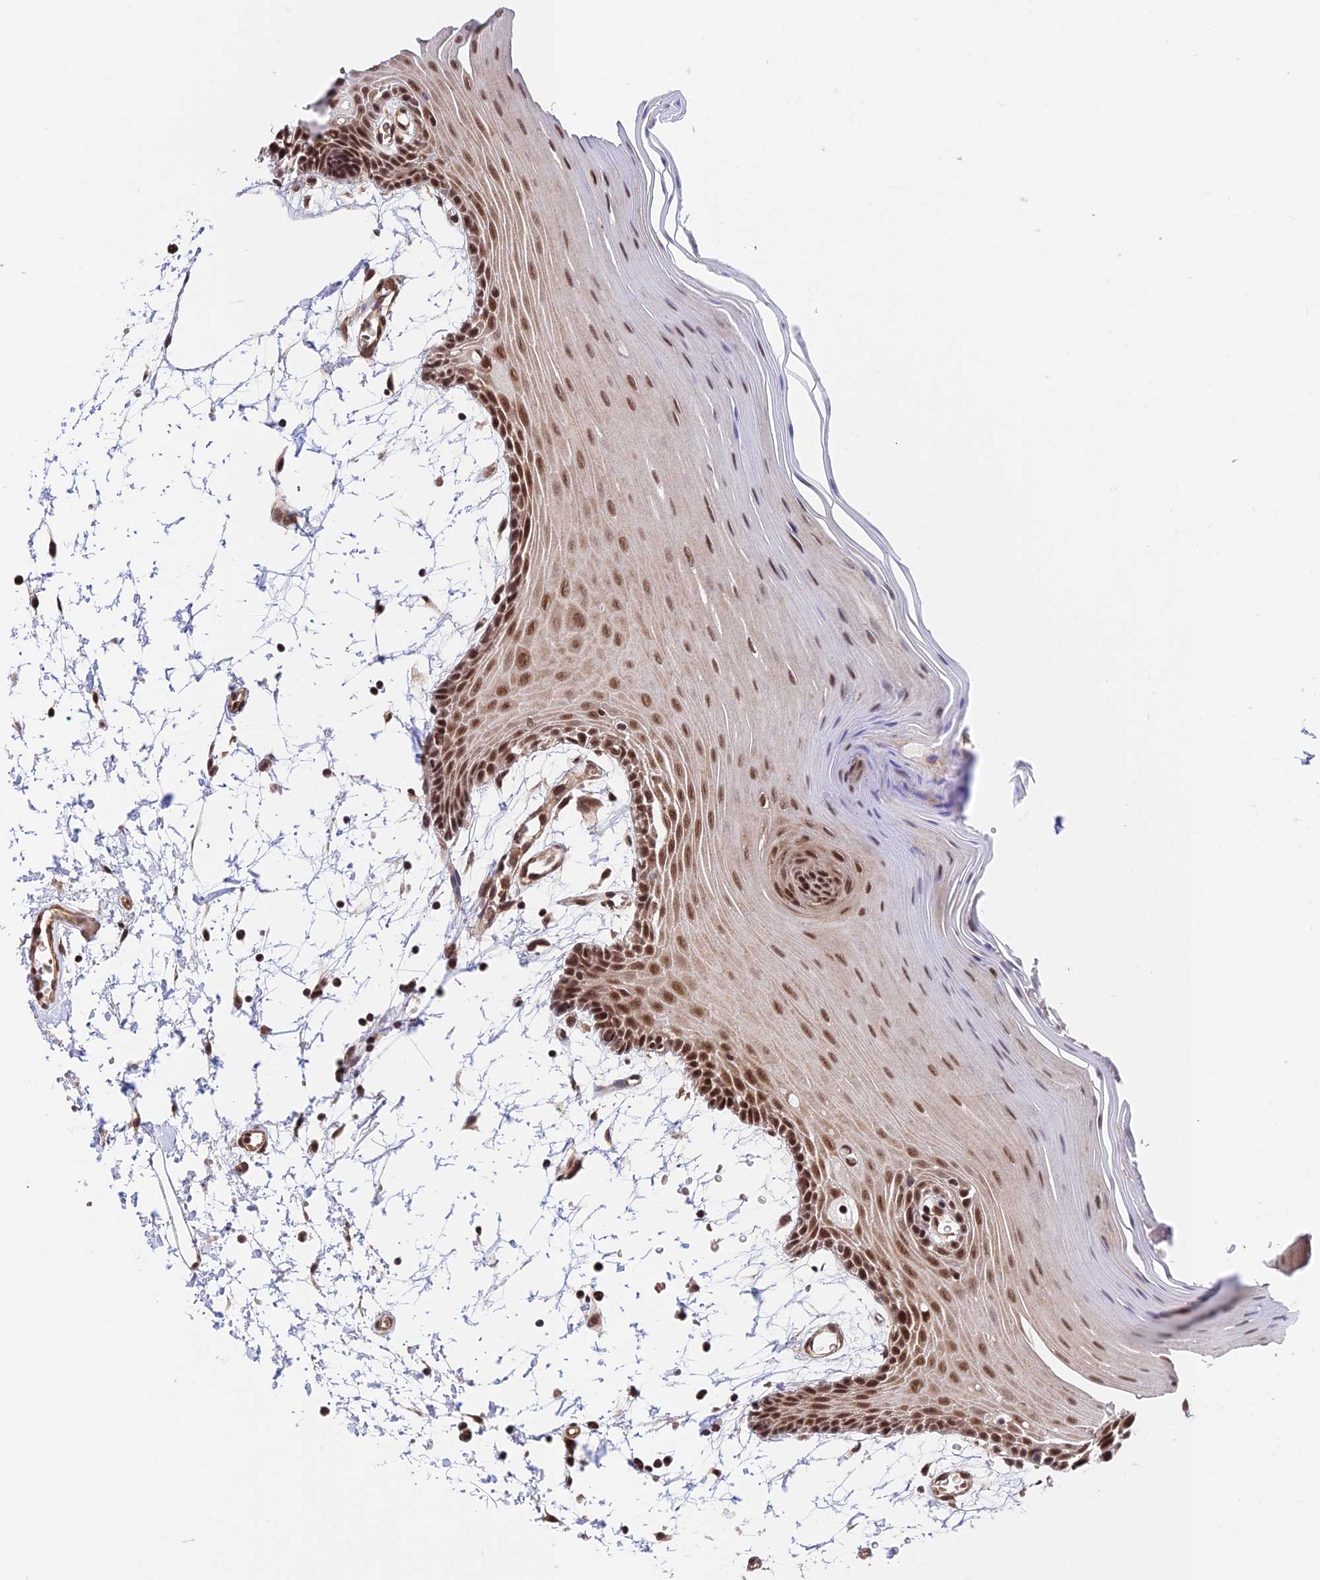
{"staining": {"intensity": "strong", "quantity": ">75%", "location": "nuclear"}, "tissue": "oral mucosa", "cell_type": "Squamous epithelial cells", "image_type": "normal", "snomed": [{"axis": "morphology", "description": "Normal tissue, NOS"}, {"axis": "topography", "description": "Skeletal muscle"}, {"axis": "topography", "description": "Oral tissue"}, {"axis": "topography", "description": "Salivary gland"}, {"axis": "topography", "description": "Peripheral nerve tissue"}], "caption": "This photomicrograph shows immunohistochemistry (IHC) staining of unremarkable human oral mucosa, with high strong nuclear positivity in about >75% of squamous epithelial cells.", "gene": "RBM42", "patient": {"sex": "male", "age": 54}}